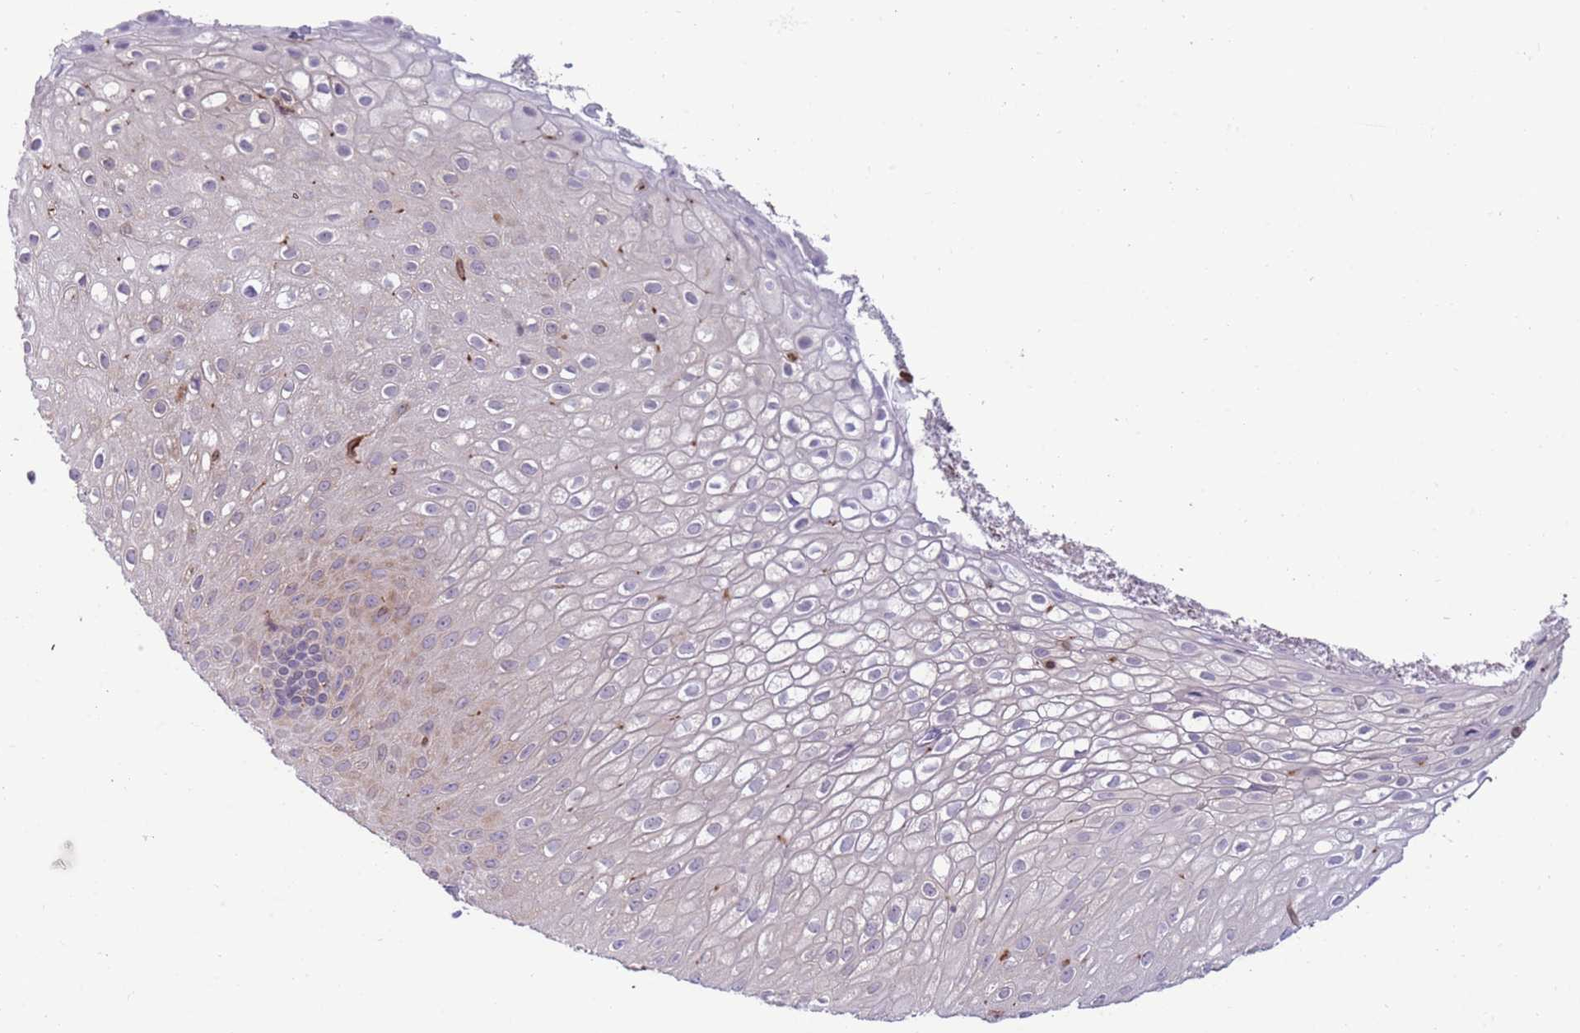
{"staining": {"intensity": "moderate", "quantity": "25%-75%", "location": "cytoplasmic/membranous"}, "tissue": "skin", "cell_type": "Epidermal cells", "image_type": "normal", "snomed": [{"axis": "morphology", "description": "Normal tissue, NOS"}, {"axis": "topography", "description": "Anal"}], "caption": "Immunohistochemistry (IHC) image of normal human skin stained for a protein (brown), which demonstrates medium levels of moderate cytoplasmic/membranous positivity in about 25%-75% of epidermal cells.", "gene": "TMEM121", "patient": {"sex": "male", "age": 80}}